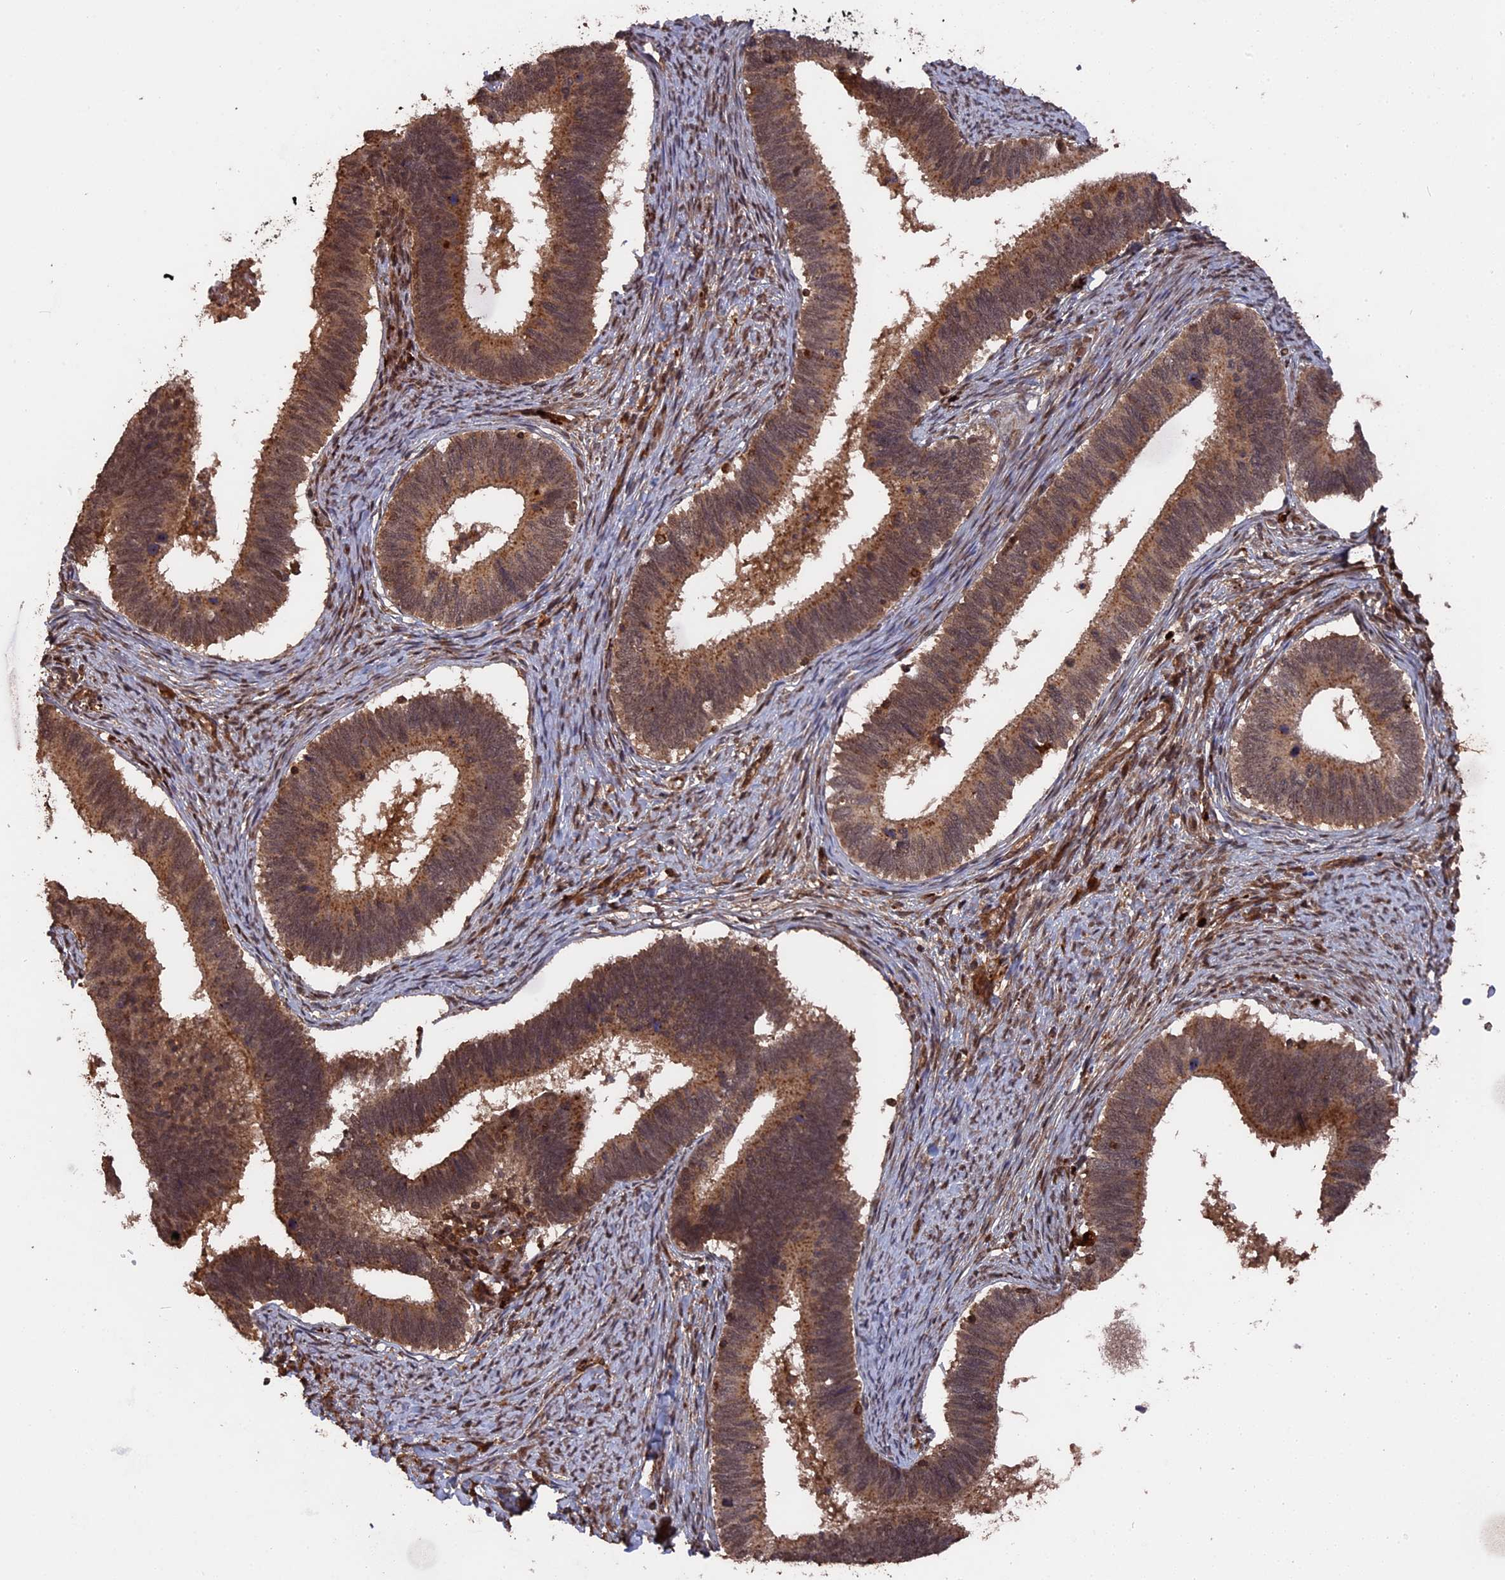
{"staining": {"intensity": "moderate", "quantity": ">75%", "location": "cytoplasmic/membranous,nuclear"}, "tissue": "cervical cancer", "cell_type": "Tumor cells", "image_type": "cancer", "snomed": [{"axis": "morphology", "description": "Adenocarcinoma, NOS"}, {"axis": "topography", "description": "Cervix"}], "caption": "Immunohistochemical staining of human adenocarcinoma (cervical) demonstrates medium levels of moderate cytoplasmic/membranous and nuclear positivity in about >75% of tumor cells.", "gene": "TELO2", "patient": {"sex": "female", "age": 42}}